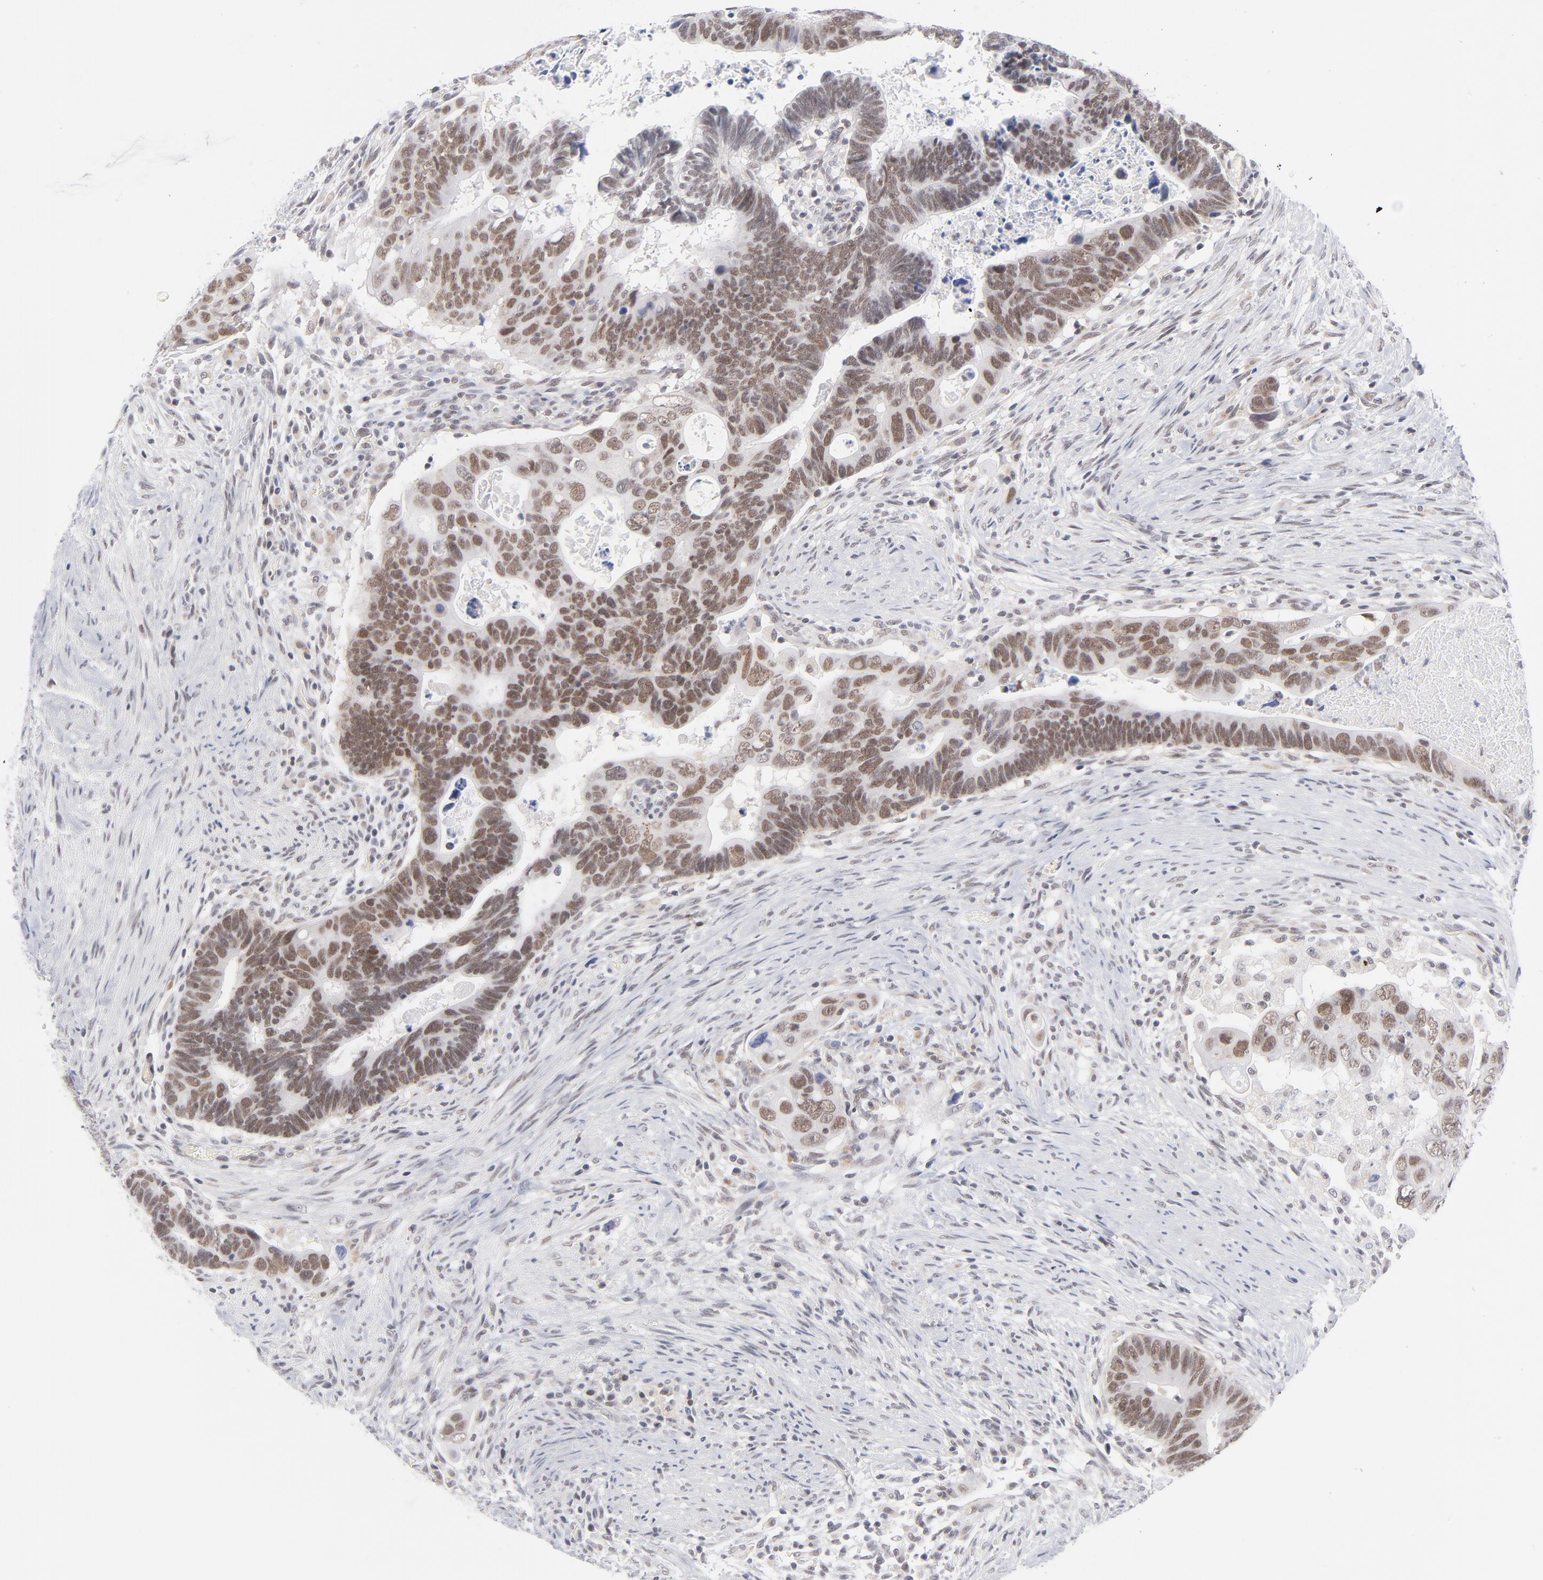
{"staining": {"intensity": "moderate", "quantity": ">75%", "location": "nuclear"}, "tissue": "colorectal cancer", "cell_type": "Tumor cells", "image_type": "cancer", "snomed": [{"axis": "morphology", "description": "Adenocarcinoma, NOS"}, {"axis": "topography", "description": "Rectum"}], "caption": "Tumor cells display medium levels of moderate nuclear staining in approximately >75% of cells in human colorectal cancer.", "gene": "BAP1", "patient": {"sex": "male", "age": 53}}